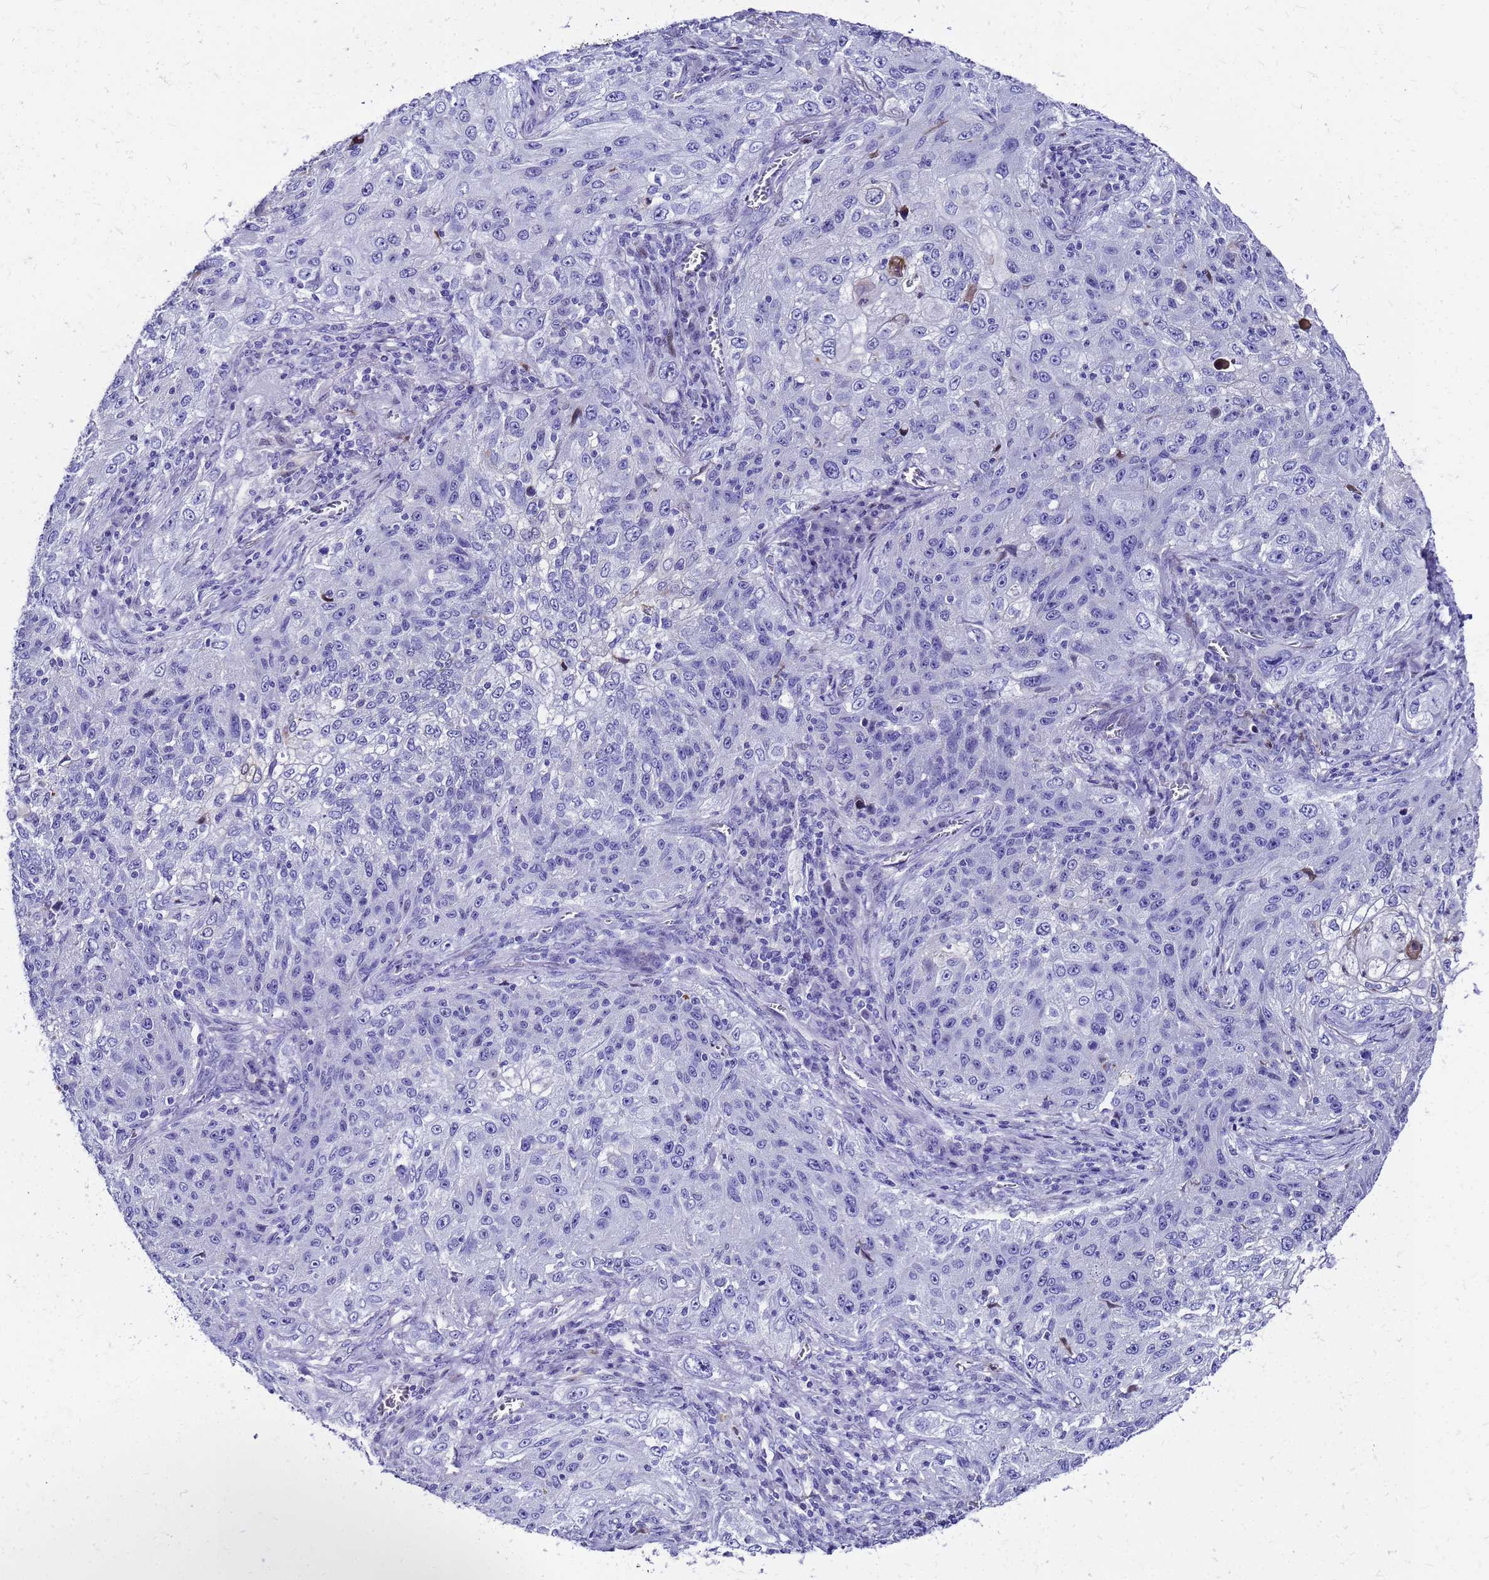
{"staining": {"intensity": "negative", "quantity": "none", "location": "none"}, "tissue": "lung cancer", "cell_type": "Tumor cells", "image_type": "cancer", "snomed": [{"axis": "morphology", "description": "Squamous cell carcinoma, NOS"}, {"axis": "topography", "description": "Lung"}], "caption": "Squamous cell carcinoma (lung) was stained to show a protein in brown. There is no significant staining in tumor cells.", "gene": "SMIM21", "patient": {"sex": "female", "age": 69}}